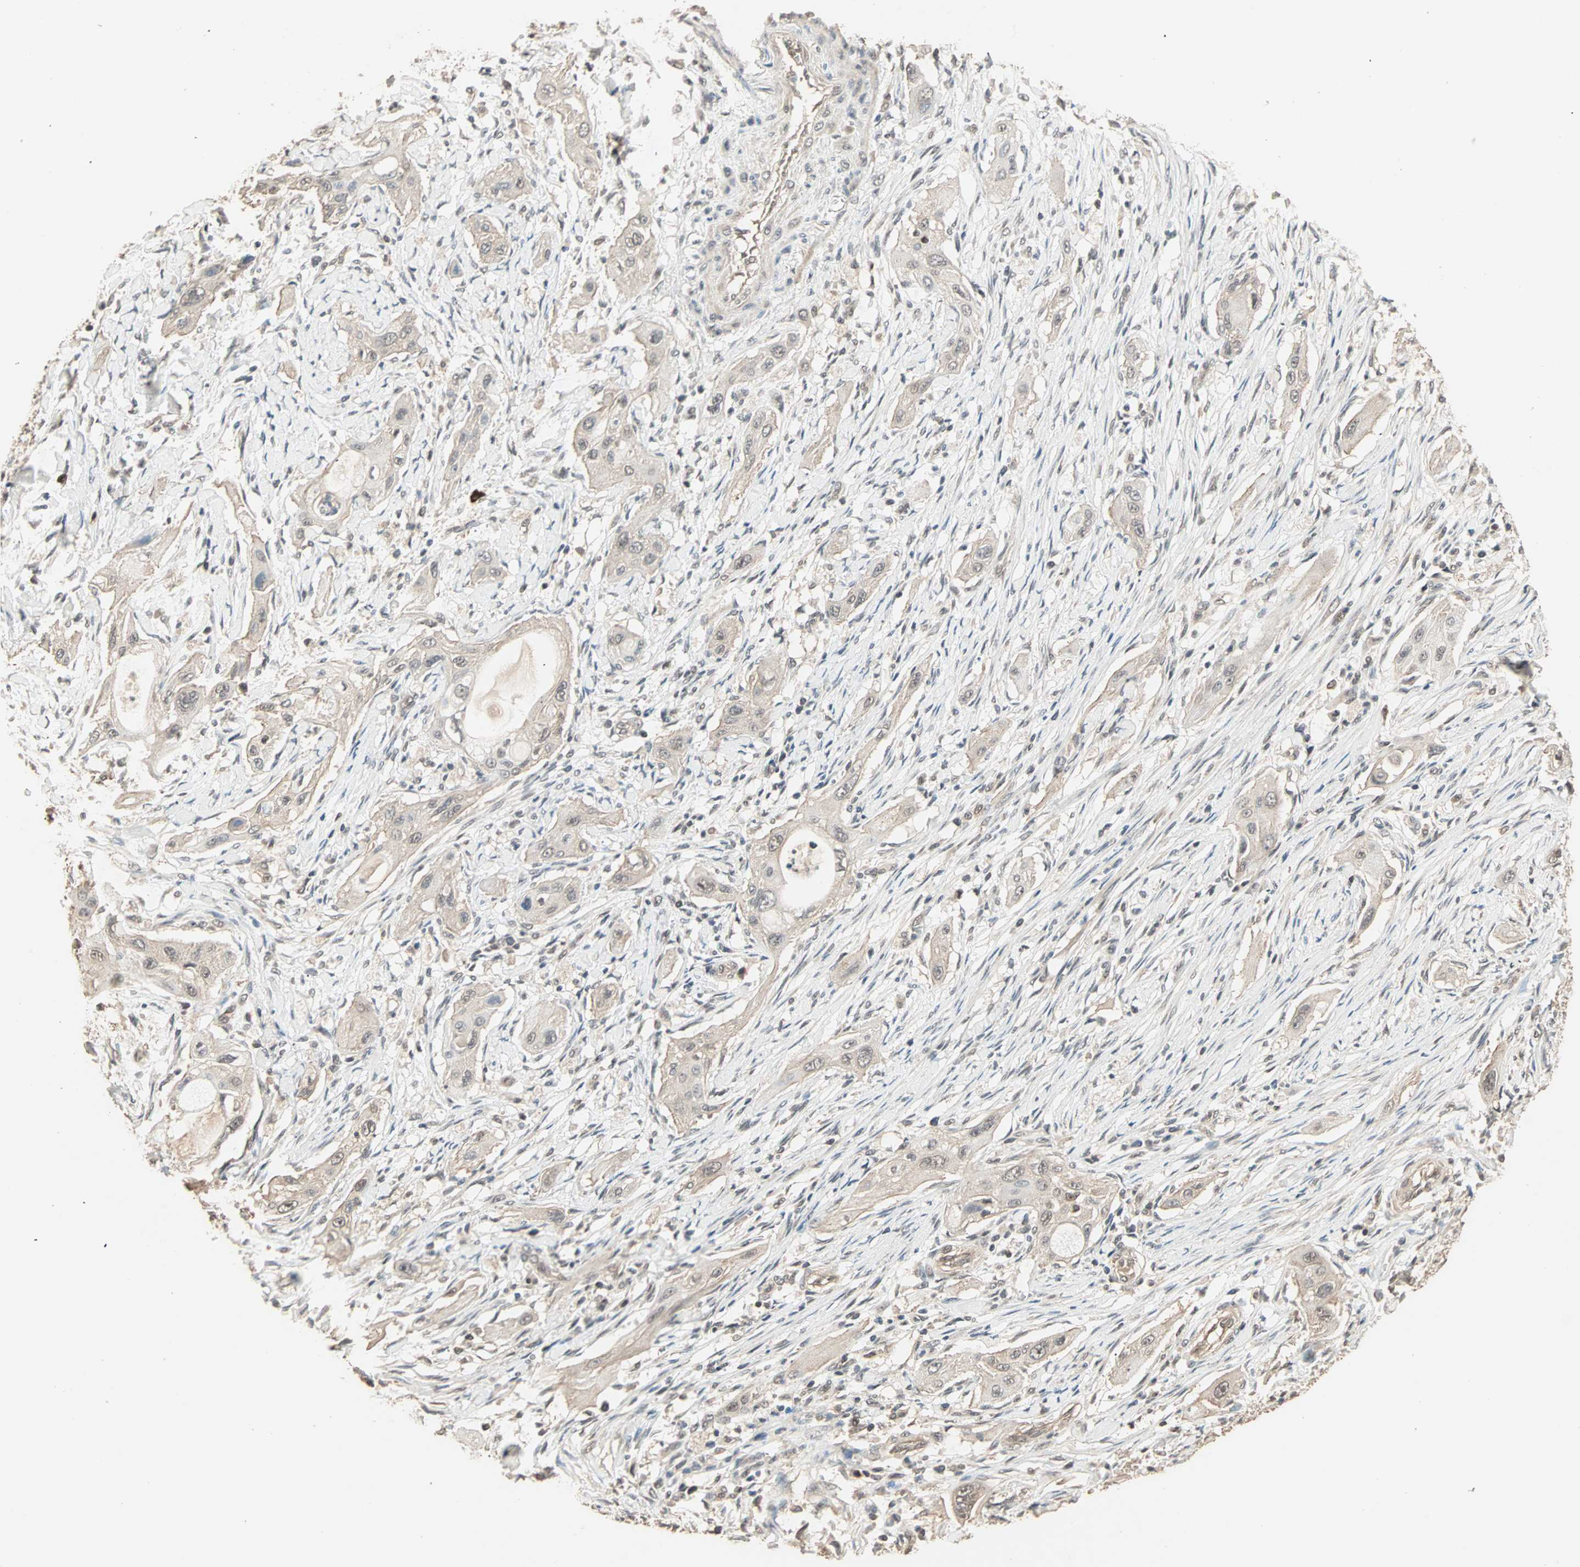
{"staining": {"intensity": "weak", "quantity": ">75%", "location": "cytoplasmic/membranous,nuclear"}, "tissue": "lung cancer", "cell_type": "Tumor cells", "image_type": "cancer", "snomed": [{"axis": "morphology", "description": "Squamous cell carcinoma, NOS"}, {"axis": "topography", "description": "Lung"}], "caption": "Immunohistochemical staining of lung cancer (squamous cell carcinoma) shows low levels of weak cytoplasmic/membranous and nuclear protein positivity in about >75% of tumor cells.", "gene": "ZBTB33", "patient": {"sex": "female", "age": 47}}